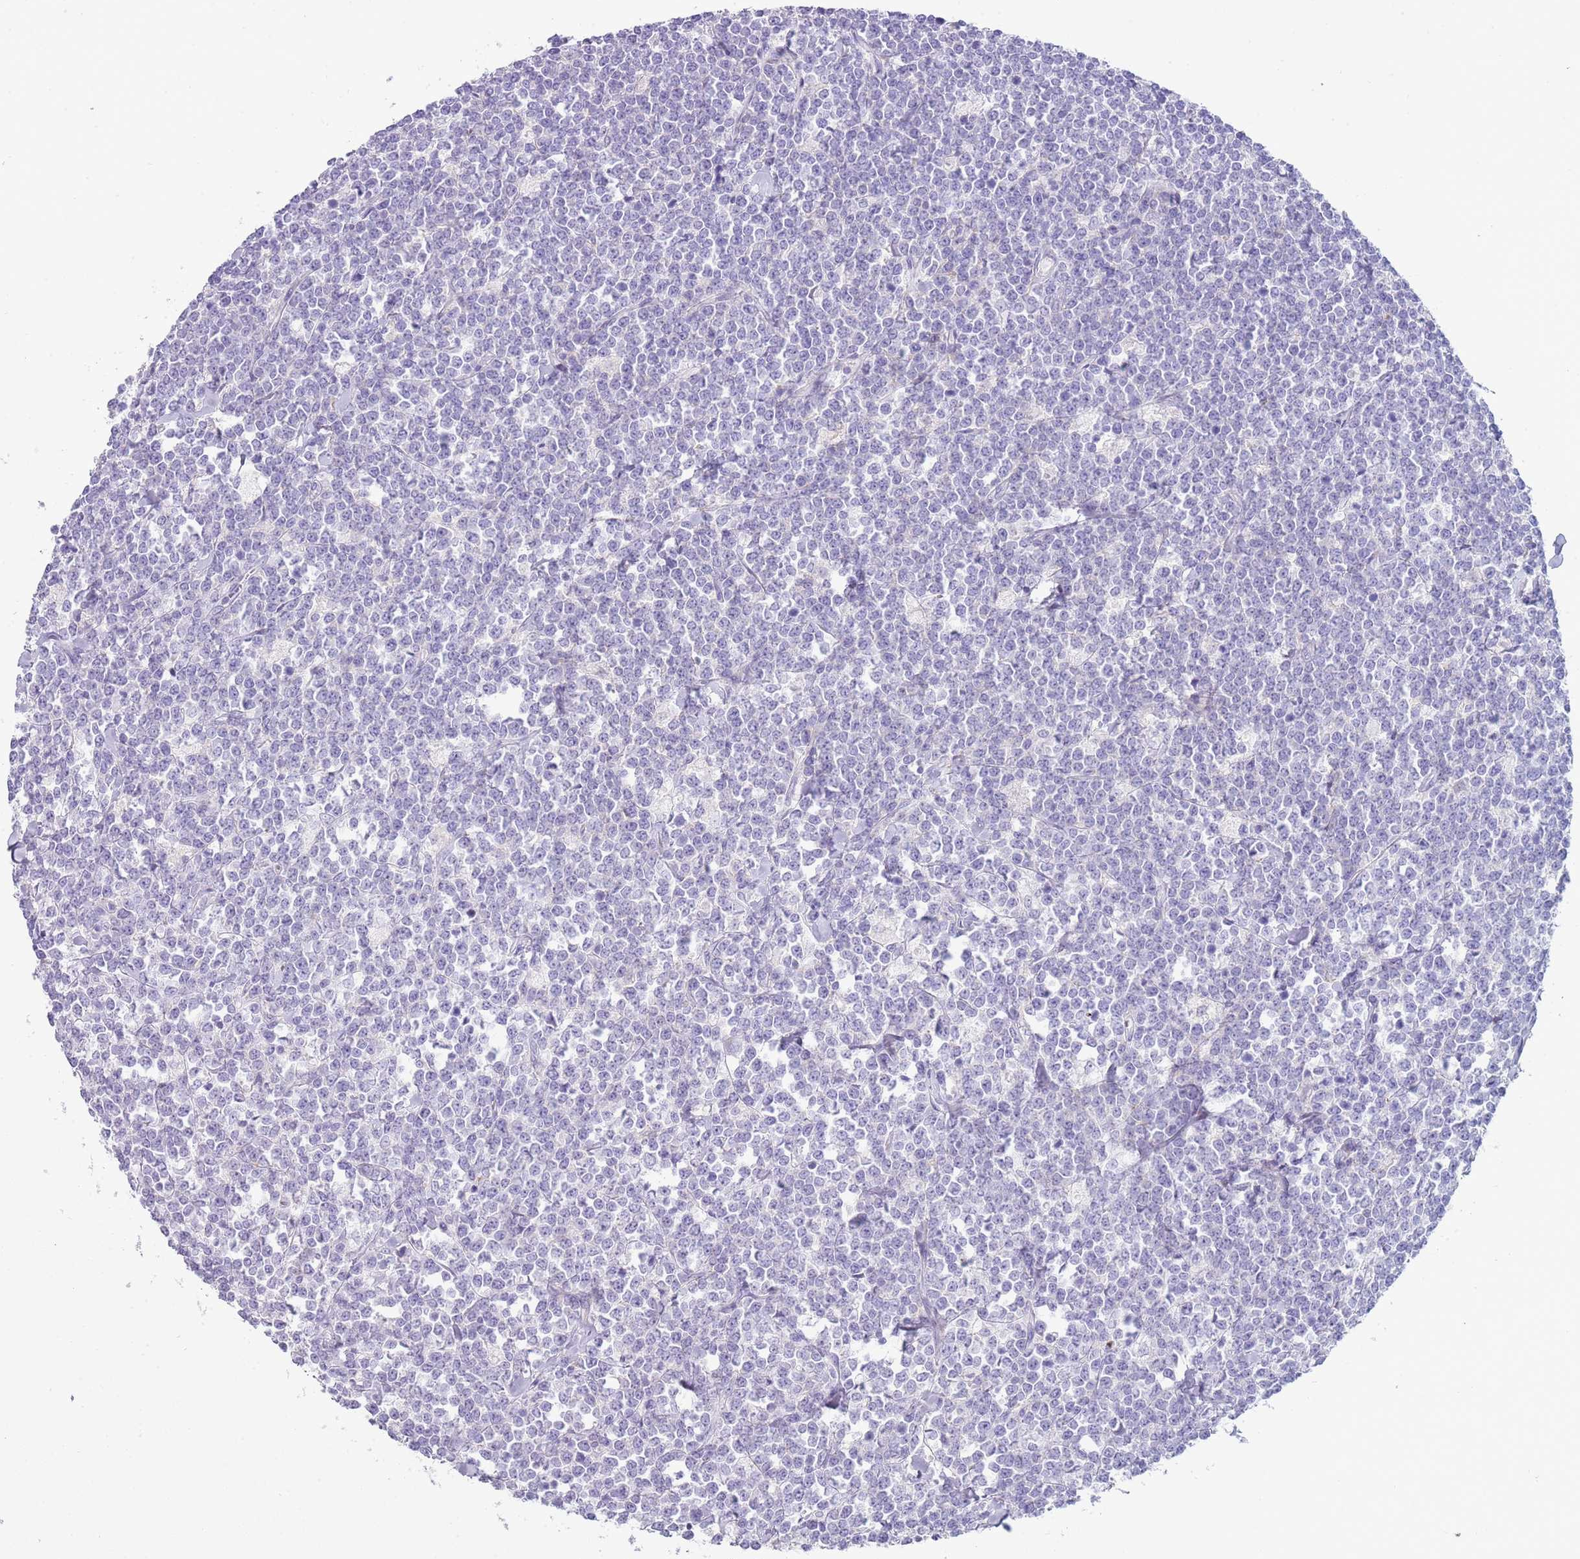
{"staining": {"intensity": "negative", "quantity": "none", "location": "none"}, "tissue": "lymphoma", "cell_type": "Tumor cells", "image_type": "cancer", "snomed": [{"axis": "morphology", "description": "Malignant lymphoma, non-Hodgkin's type, High grade"}, {"axis": "topography", "description": "Small intestine"}], "caption": "Immunohistochemistry (IHC) photomicrograph of human malignant lymphoma, non-Hodgkin's type (high-grade) stained for a protein (brown), which exhibits no positivity in tumor cells.", "gene": "NBPF20", "patient": {"sex": "male", "age": 8}}